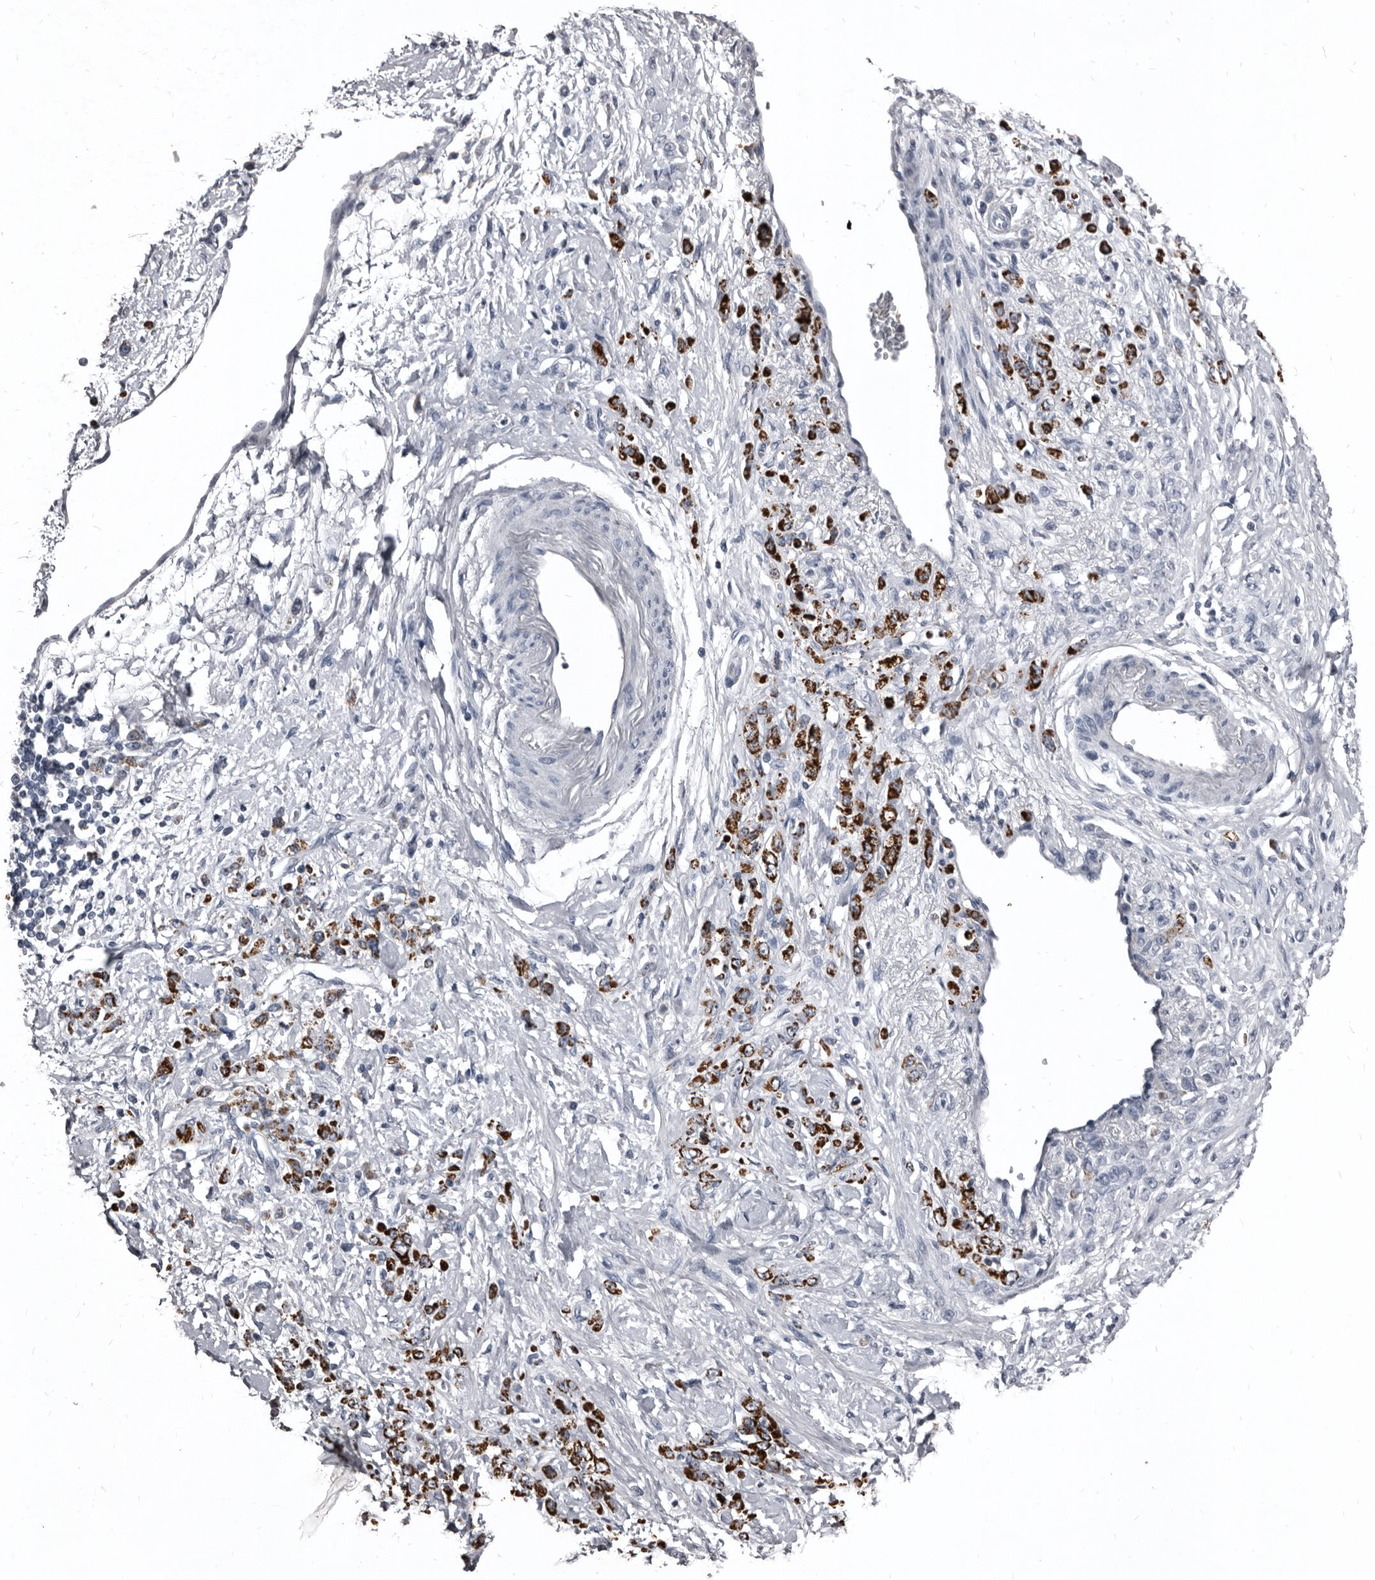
{"staining": {"intensity": "strong", "quantity": "25%-75%", "location": "cytoplasmic/membranous"}, "tissue": "stomach cancer", "cell_type": "Tumor cells", "image_type": "cancer", "snomed": [{"axis": "morphology", "description": "Normal tissue, NOS"}, {"axis": "morphology", "description": "Adenocarcinoma, NOS"}, {"axis": "topography", "description": "Stomach"}], "caption": "Human stomach cancer stained with a brown dye demonstrates strong cytoplasmic/membranous positive expression in approximately 25%-75% of tumor cells.", "gene": "GREB1", "patient": {"sex": "male", "age": 82}}